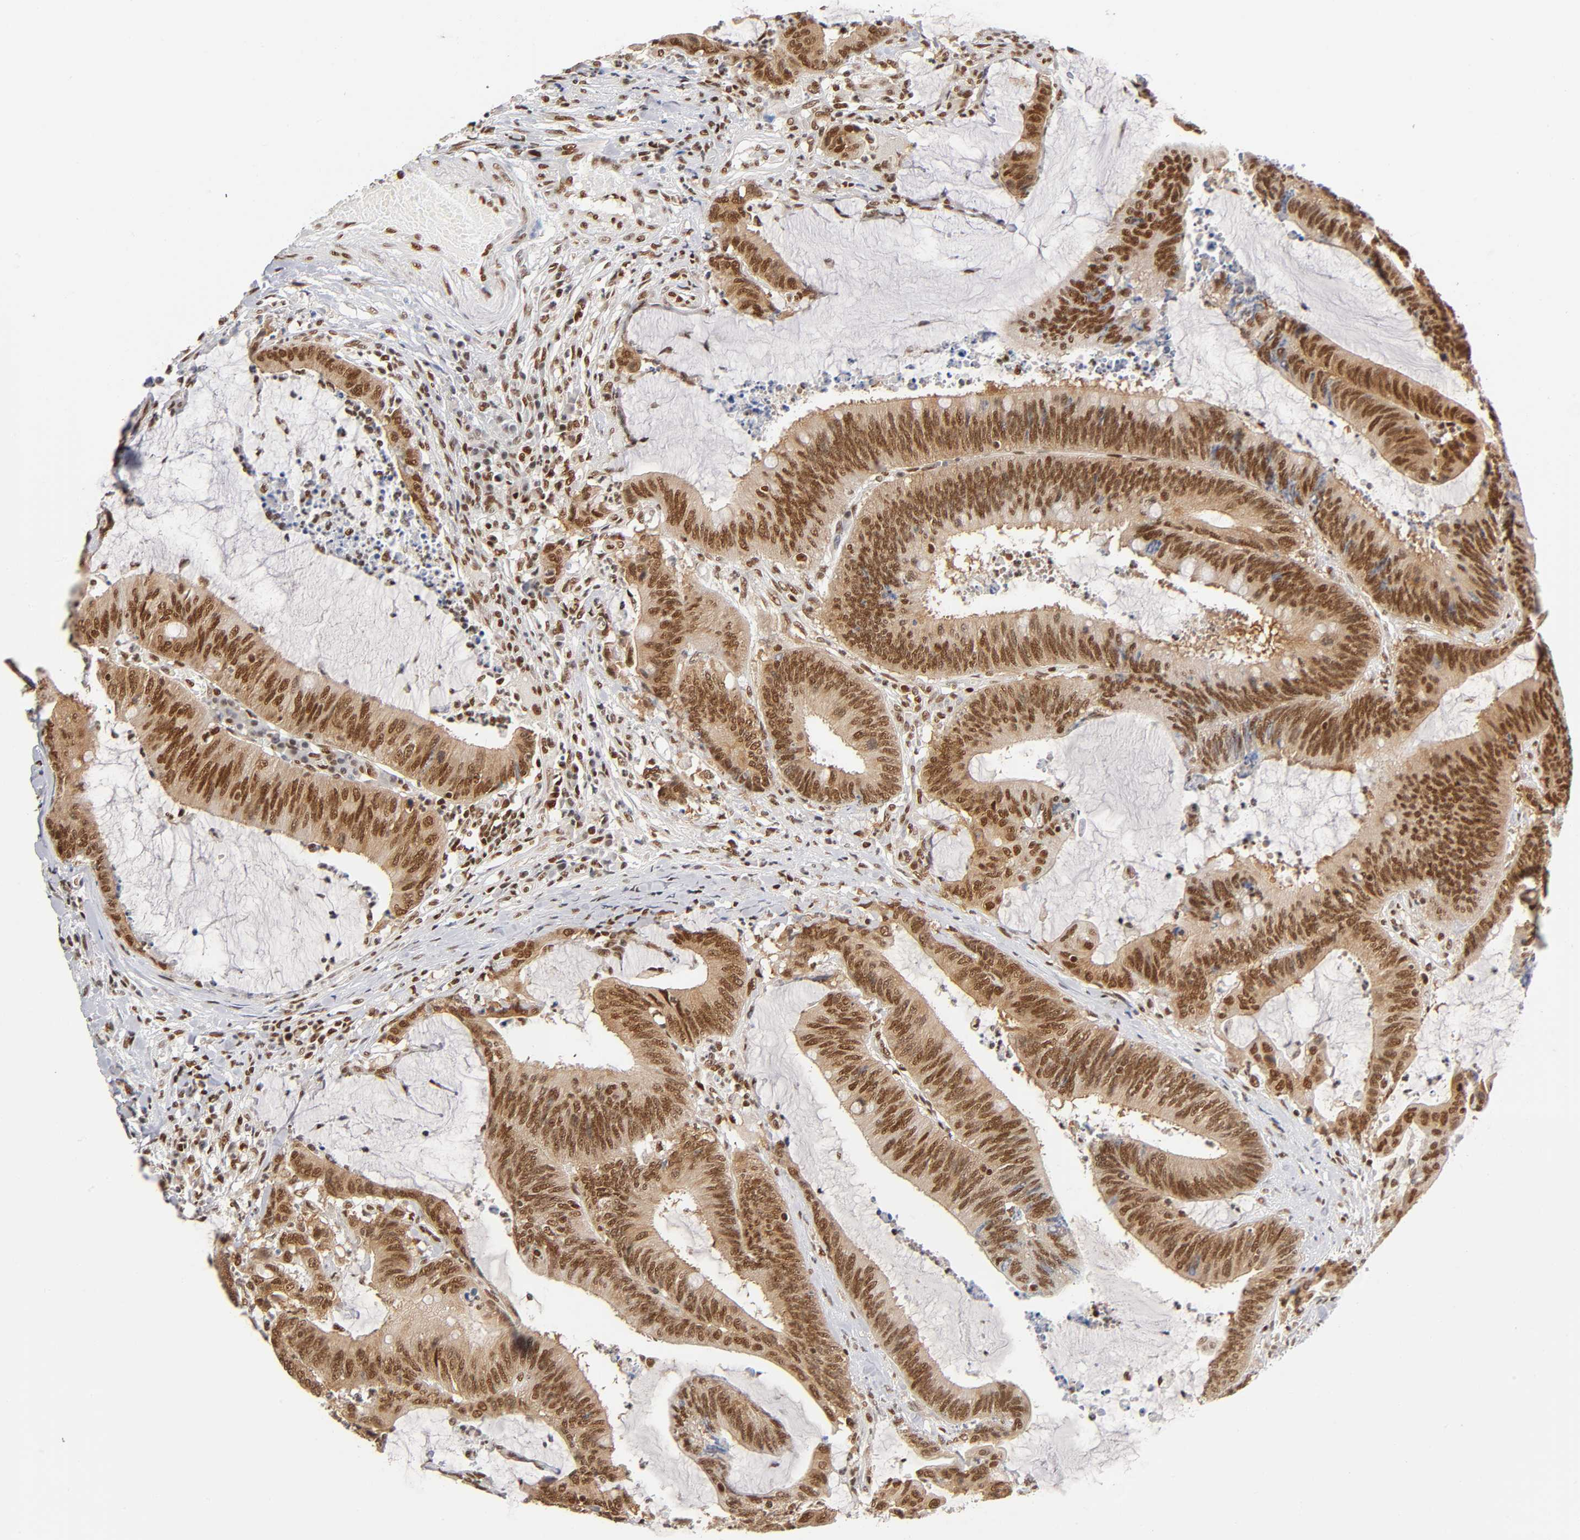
{"staining": {"intensity": "strong", "quantity": ">75%", "location": "nuclear"}, "tissue": "colorectal cancer", "cell_type": "Tumor cells", "image_type": "cancer", "snomed": [{"axis": "morphology", "description": "Adenocarcinoma, NOS"}, {"axis": "topography", "description": "Rectum"}], "caption": "Strong nuclear staining for a protein is present in approximately >75% of tumor cells of colorectal cancer using immunohistochemistry (IHC).", "gene": "ILKAP", "patient": {"sex": "female", "age": 66}}